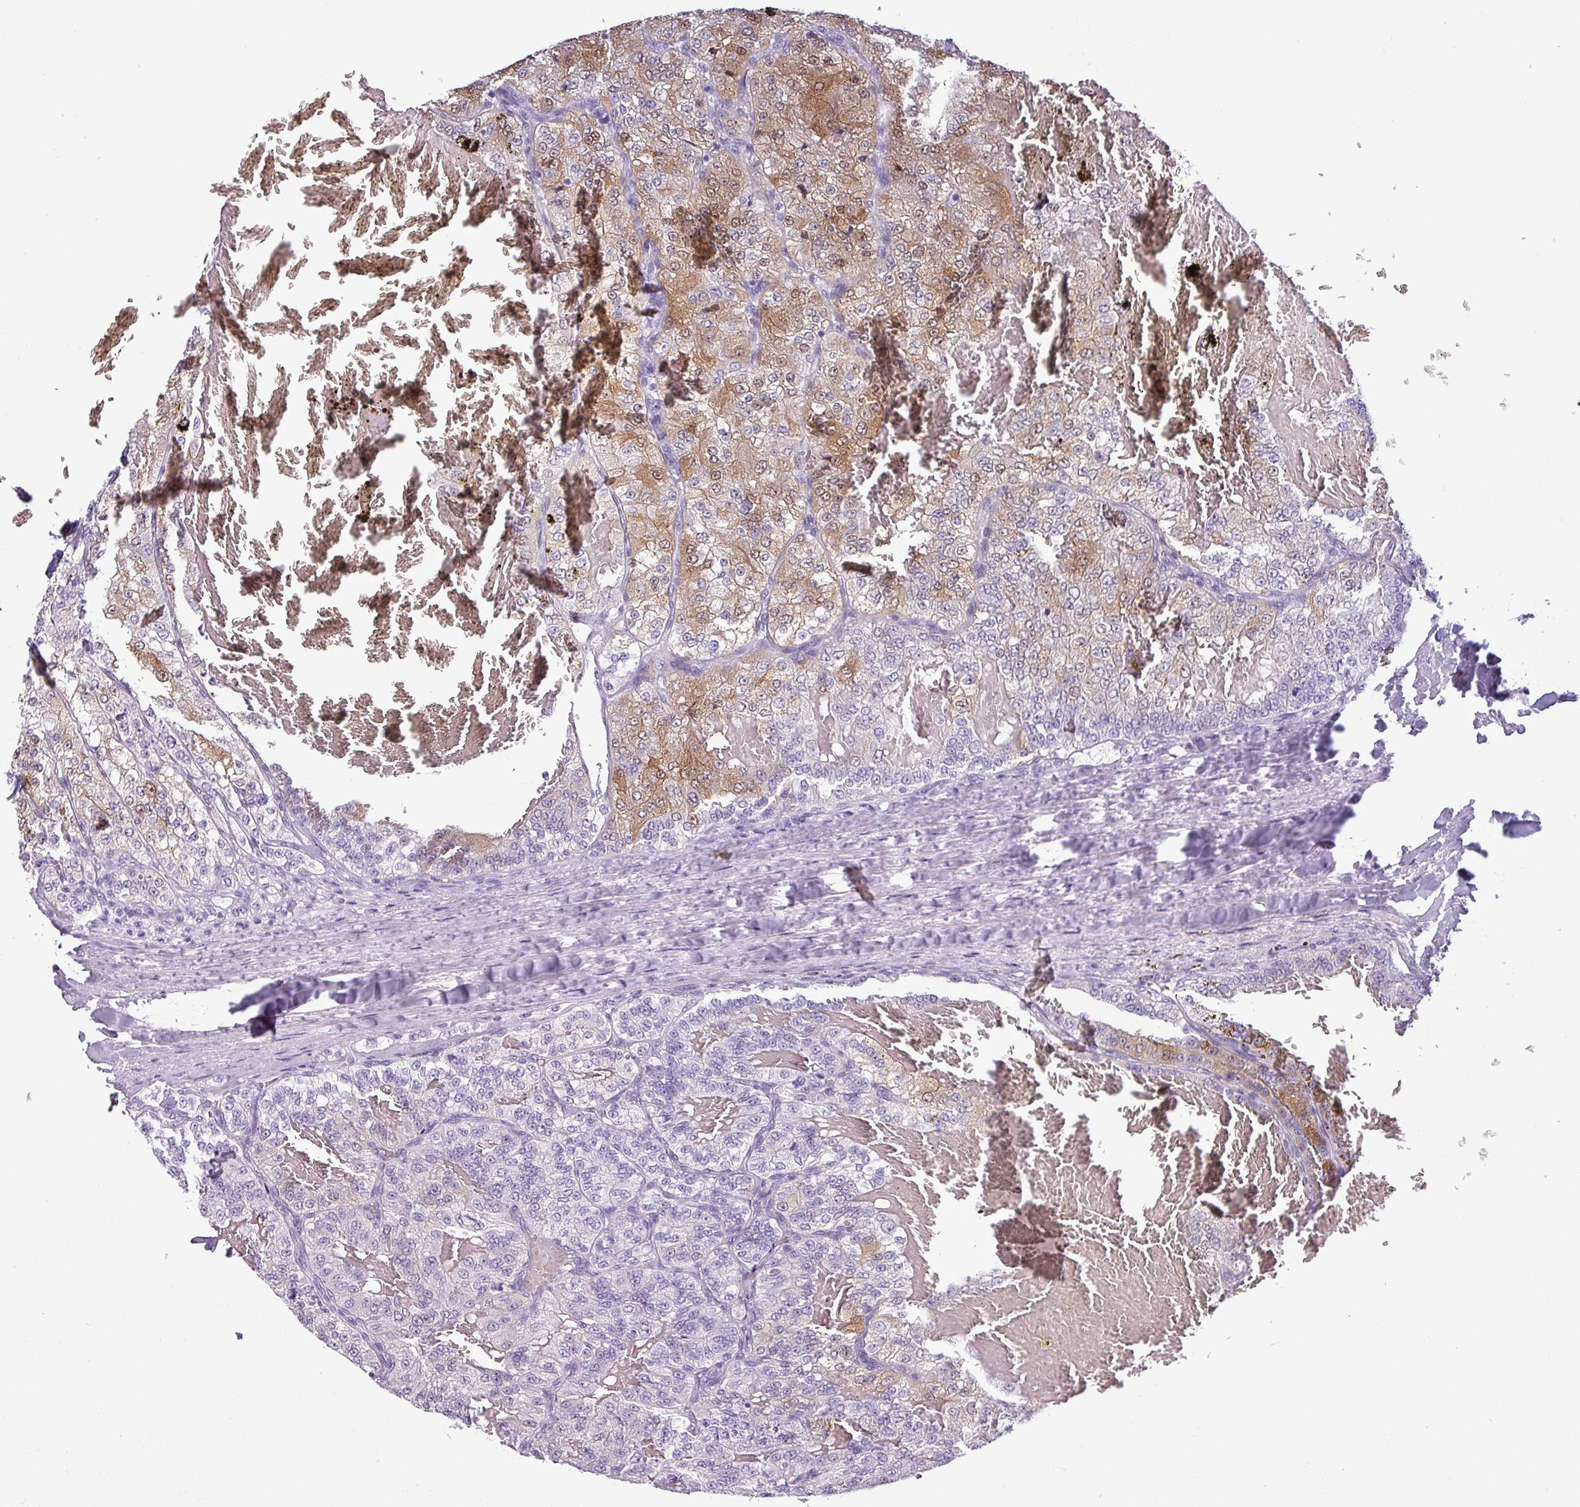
{"staining": {"intensity": "moderate", "quantity": "25%-75%", "location": "cytoplasmic/membranous,nuclear"}, "tissue": "renal cancer", "cell_type": "Tumor cells", "image_type": "cancer", "snomed": [{"axis": "morphology", "description": "Adenocarcinoma, NOS"}, {"axis": "topography", "description": "Kidney"}], "caption": "Renal cancer (adenocarcinoma) stained for a protein (brown) demonstrates moderate cytoplasmic/membranous and nuclear positive staining in about 25%-75% of tumor cells.", "gene": "SRGAP1", "patient": {"sex": "female", "age": 63}}